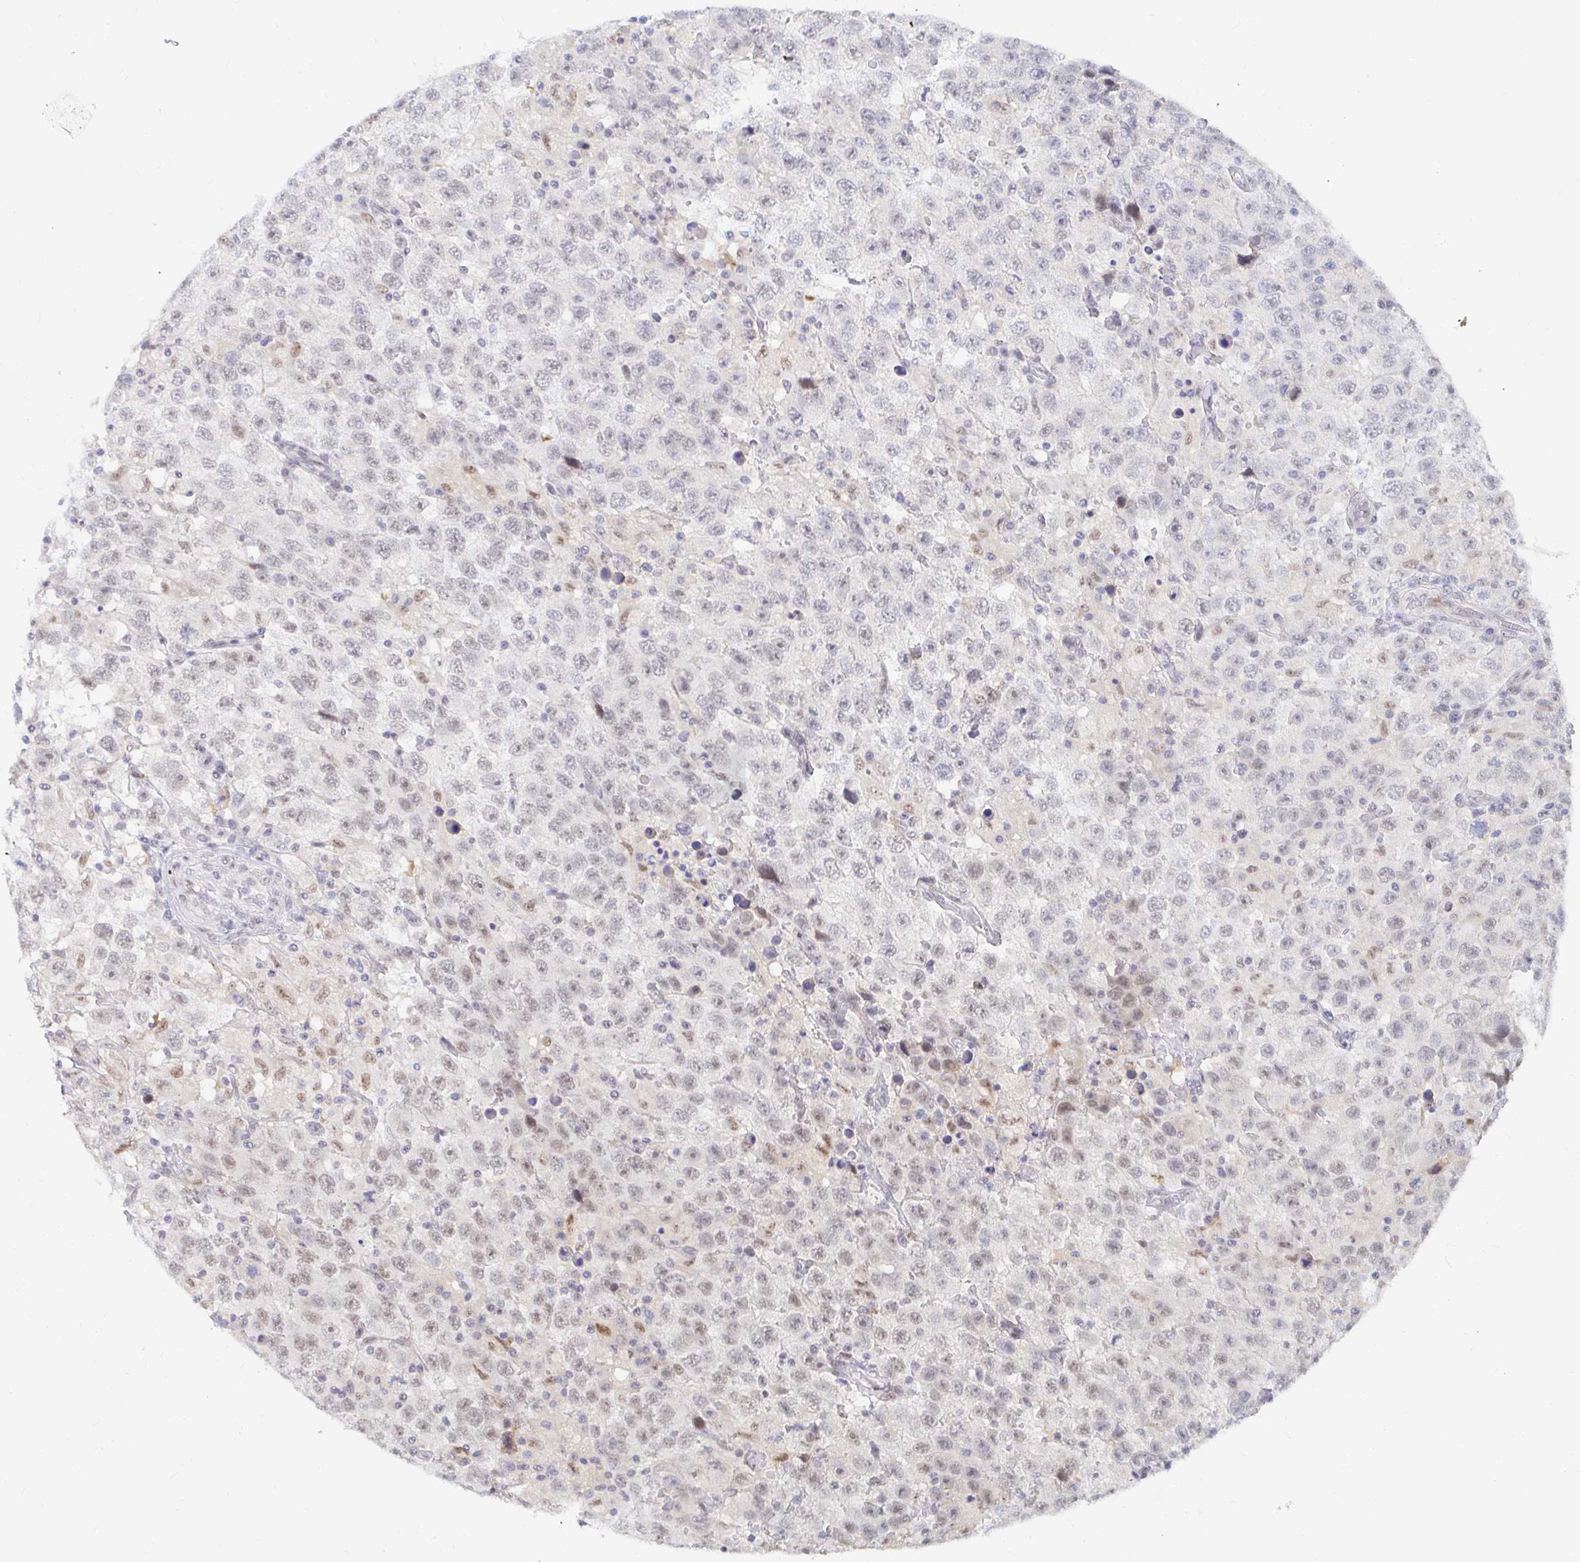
{"staining": {"intensity": "weak", "quantity": "<25%", "location": "nuclear"}, "tissue": "testis cancer", "cell_type": "Tumor cells", "image_type": "cancer", "snomed": [{"axis": "morphology", "description": "Seminoma, NOS"}, {"axis": "topography", "description": "Testis"}], "caption": "Immunohistochemical staining of testis seminoma exhibits no significant staining in tumor cells. (DAB immunohistochemistry, high magnification).", "gene": "COL28A1", "patient": {"sex": "male", "age": 41}}